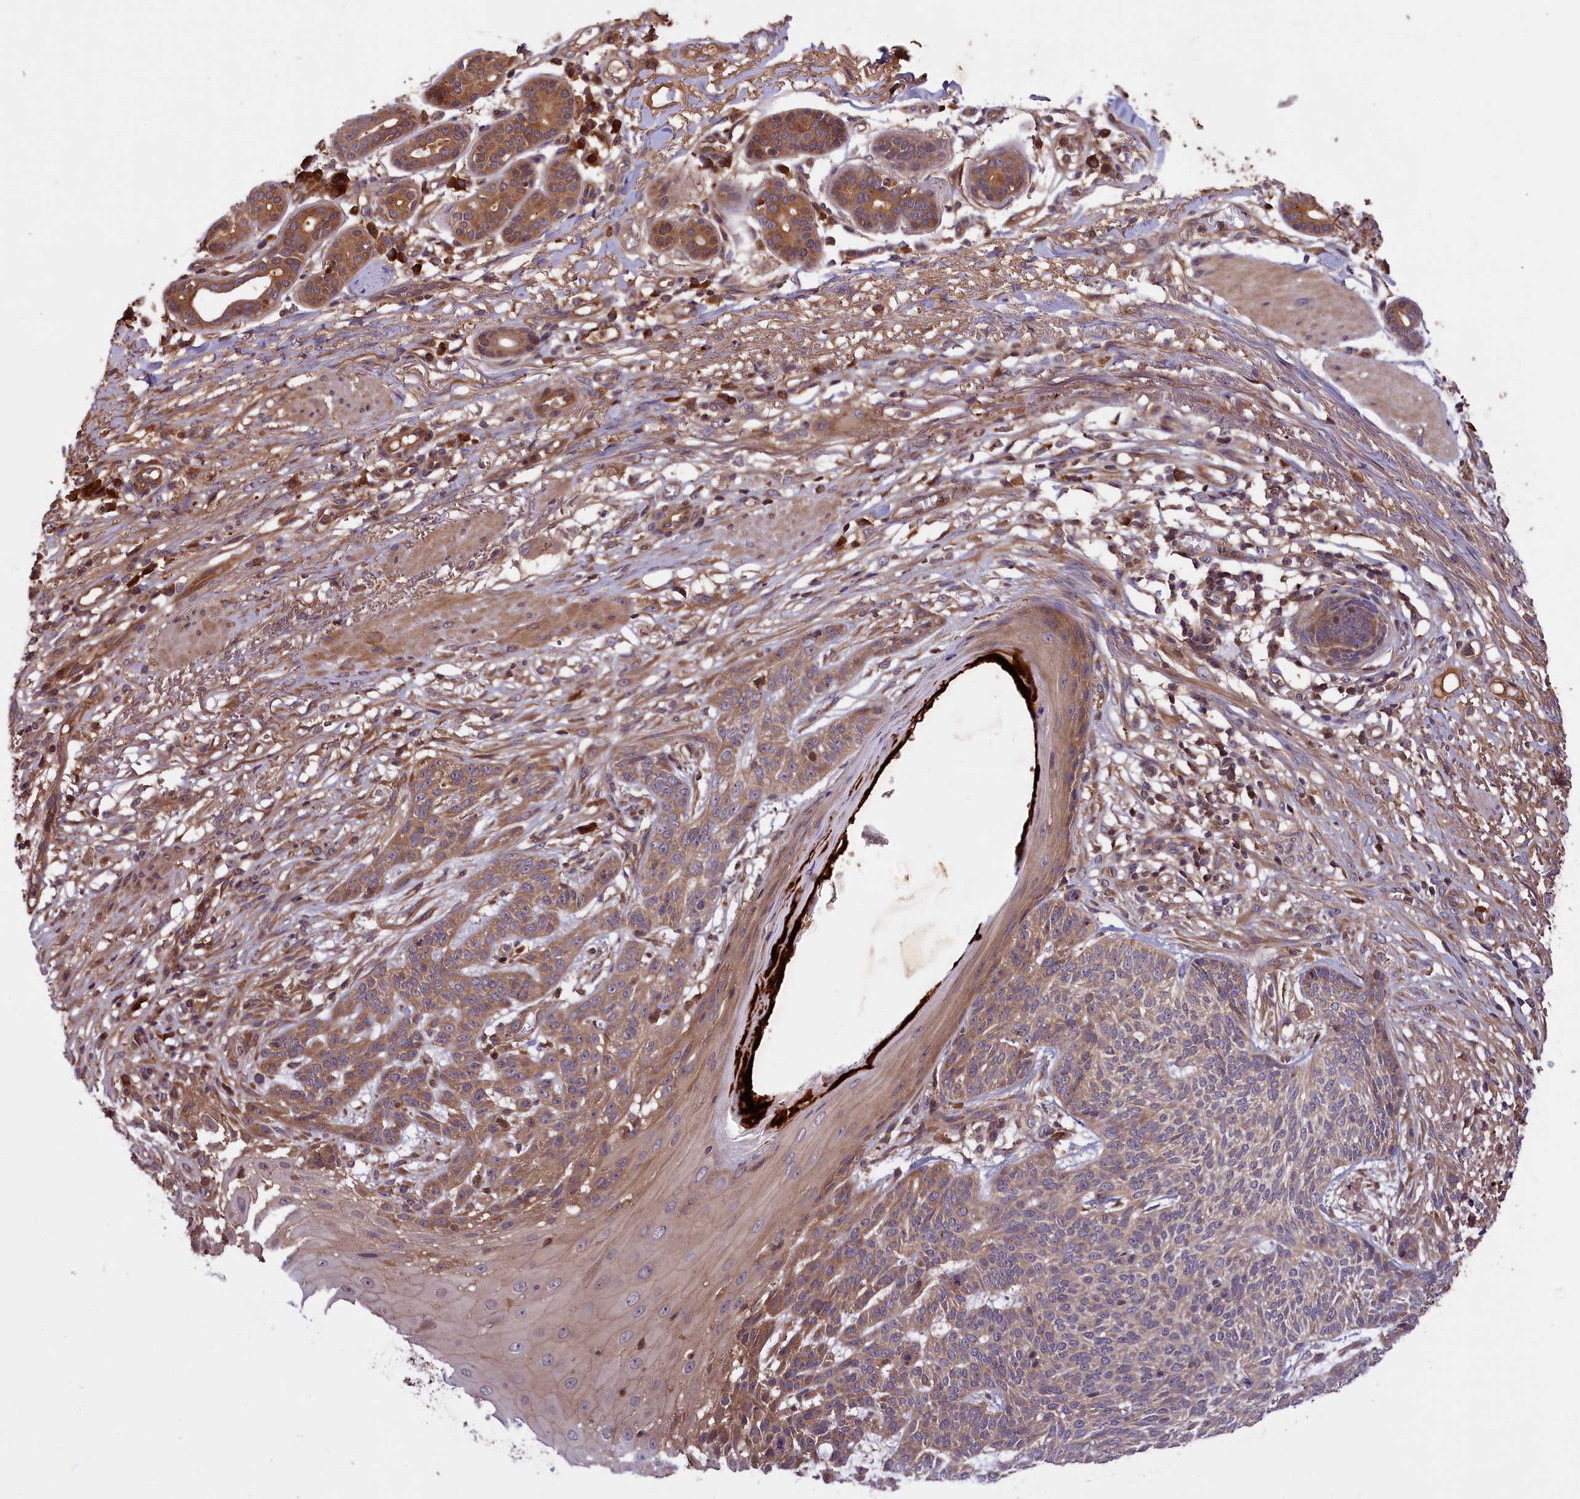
{"staining": {"intensity": "moderate", "quantity": "<25%", "location": "cytoplasmic/membranous"}, "tissue": "skin cancer", "cell_type": "Tumor cells", "image_type": "cancer", "snomed": [{"axis": "morphology", "description": "Normal tissue, NOS"}, {"axis": "morphology", "description": "Basal cell carcinoma"}, {"axis": "topography", "description": "Skin"}], "caption": "Immunohistochemical staining of skin basal cell carcinoma shows moderate cytoplasmic/membranous protein positivity in approximately <25% of tumor cells. (DAB IHC, brown staining for protein, blue staining for nuclei).", "gene": "SETD6", "patient": {"sex": "male", "age": 64}}